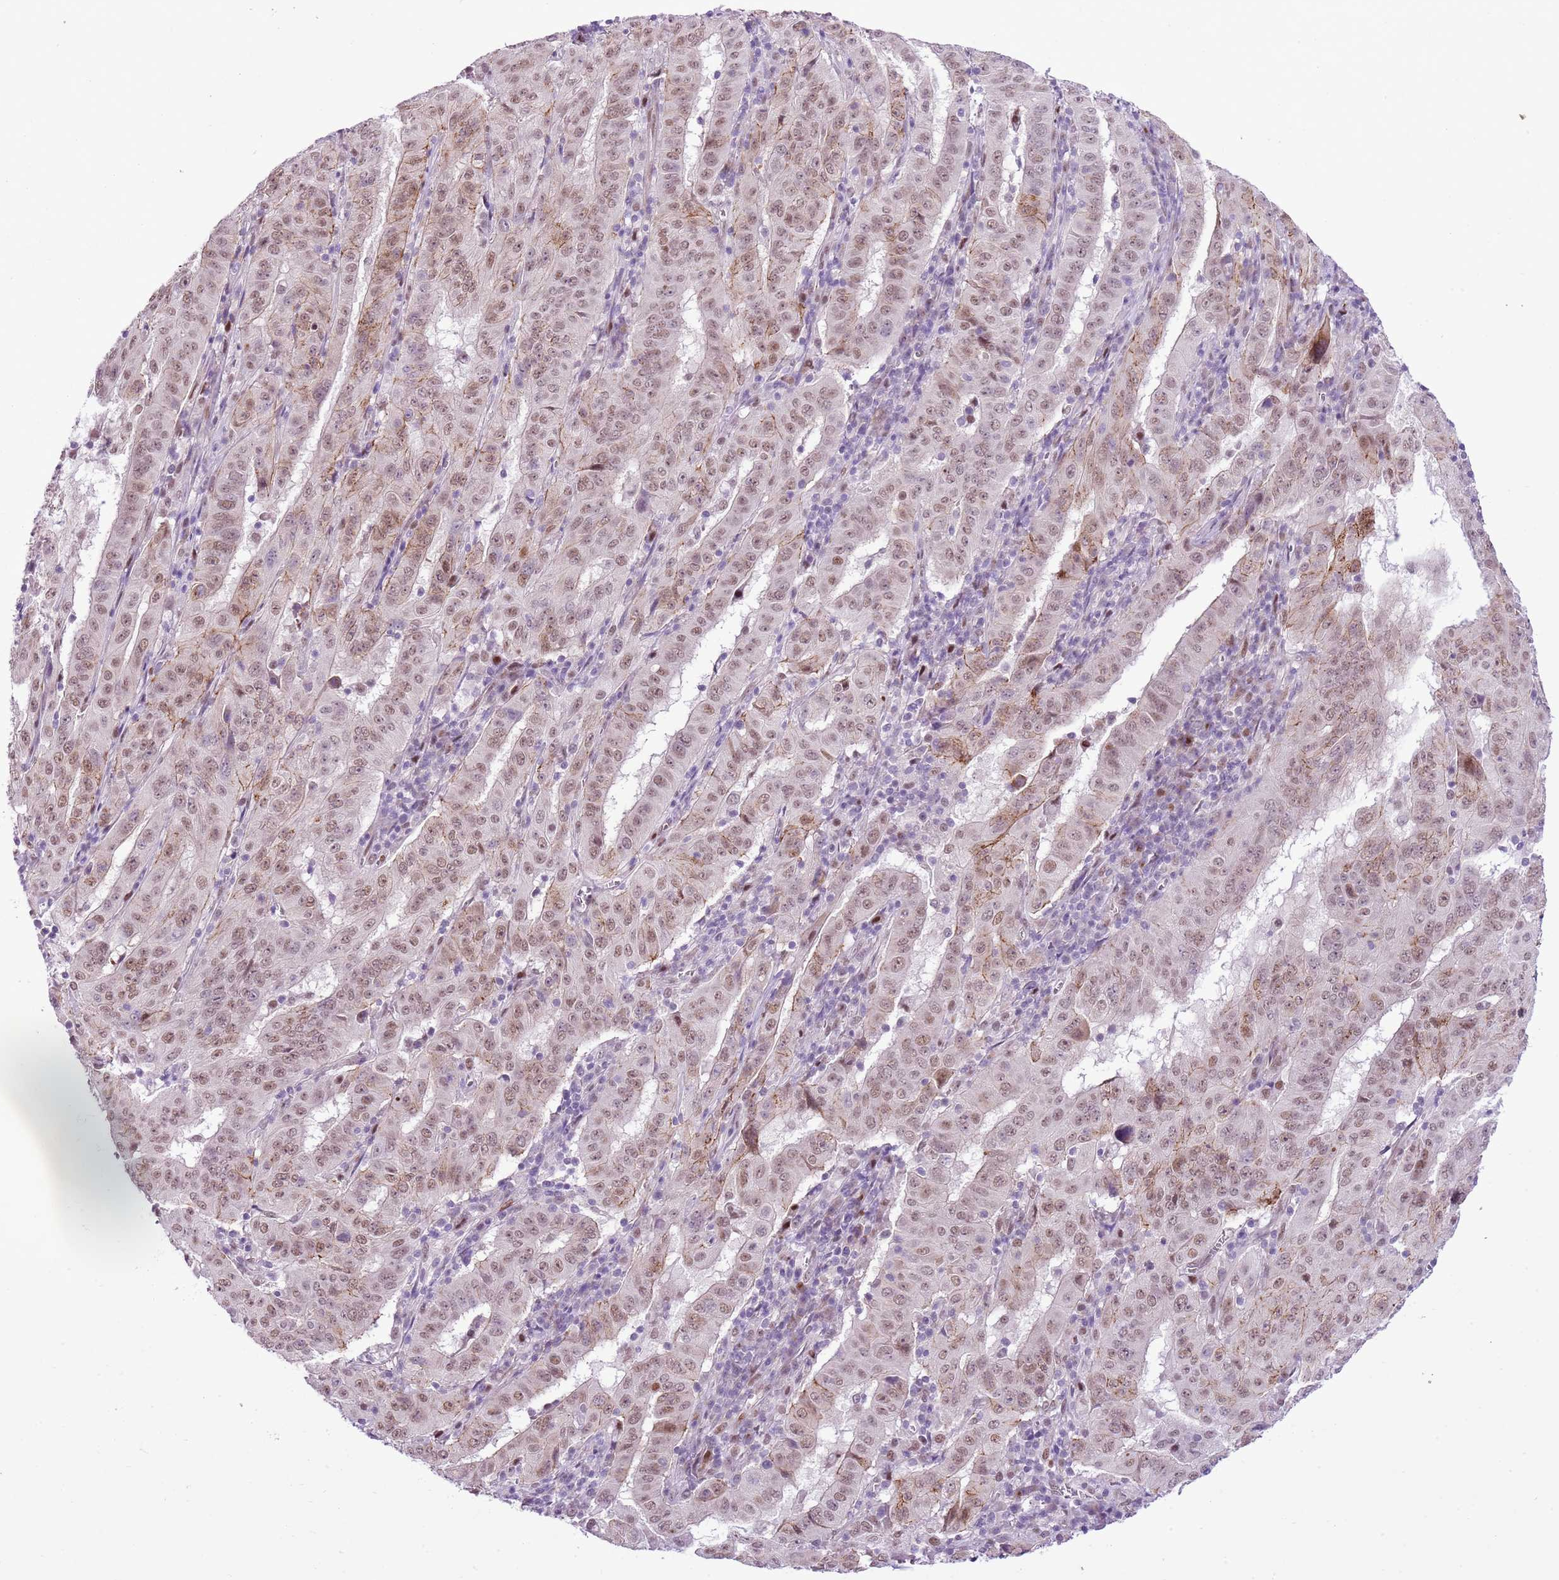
{"staining": {"intensity": "moderate", "quantity": ">75%", "location": "nuclear"}, "tissue": "pancreatic cancer", "cell_type": "Tumor cells", "image_type": "cancer", "snomed": [{"axis": "morphology", "description": "Adenocarcinoma, NOS"}, {"axis": "topography", "description": "Pancreas"}], "caption": "Moderate nuclear positivity is present in about >75% of tumor cells in pancreatic cancer.", "gene": "NACC2", "patient": {"sex": "male", "age": 63}}